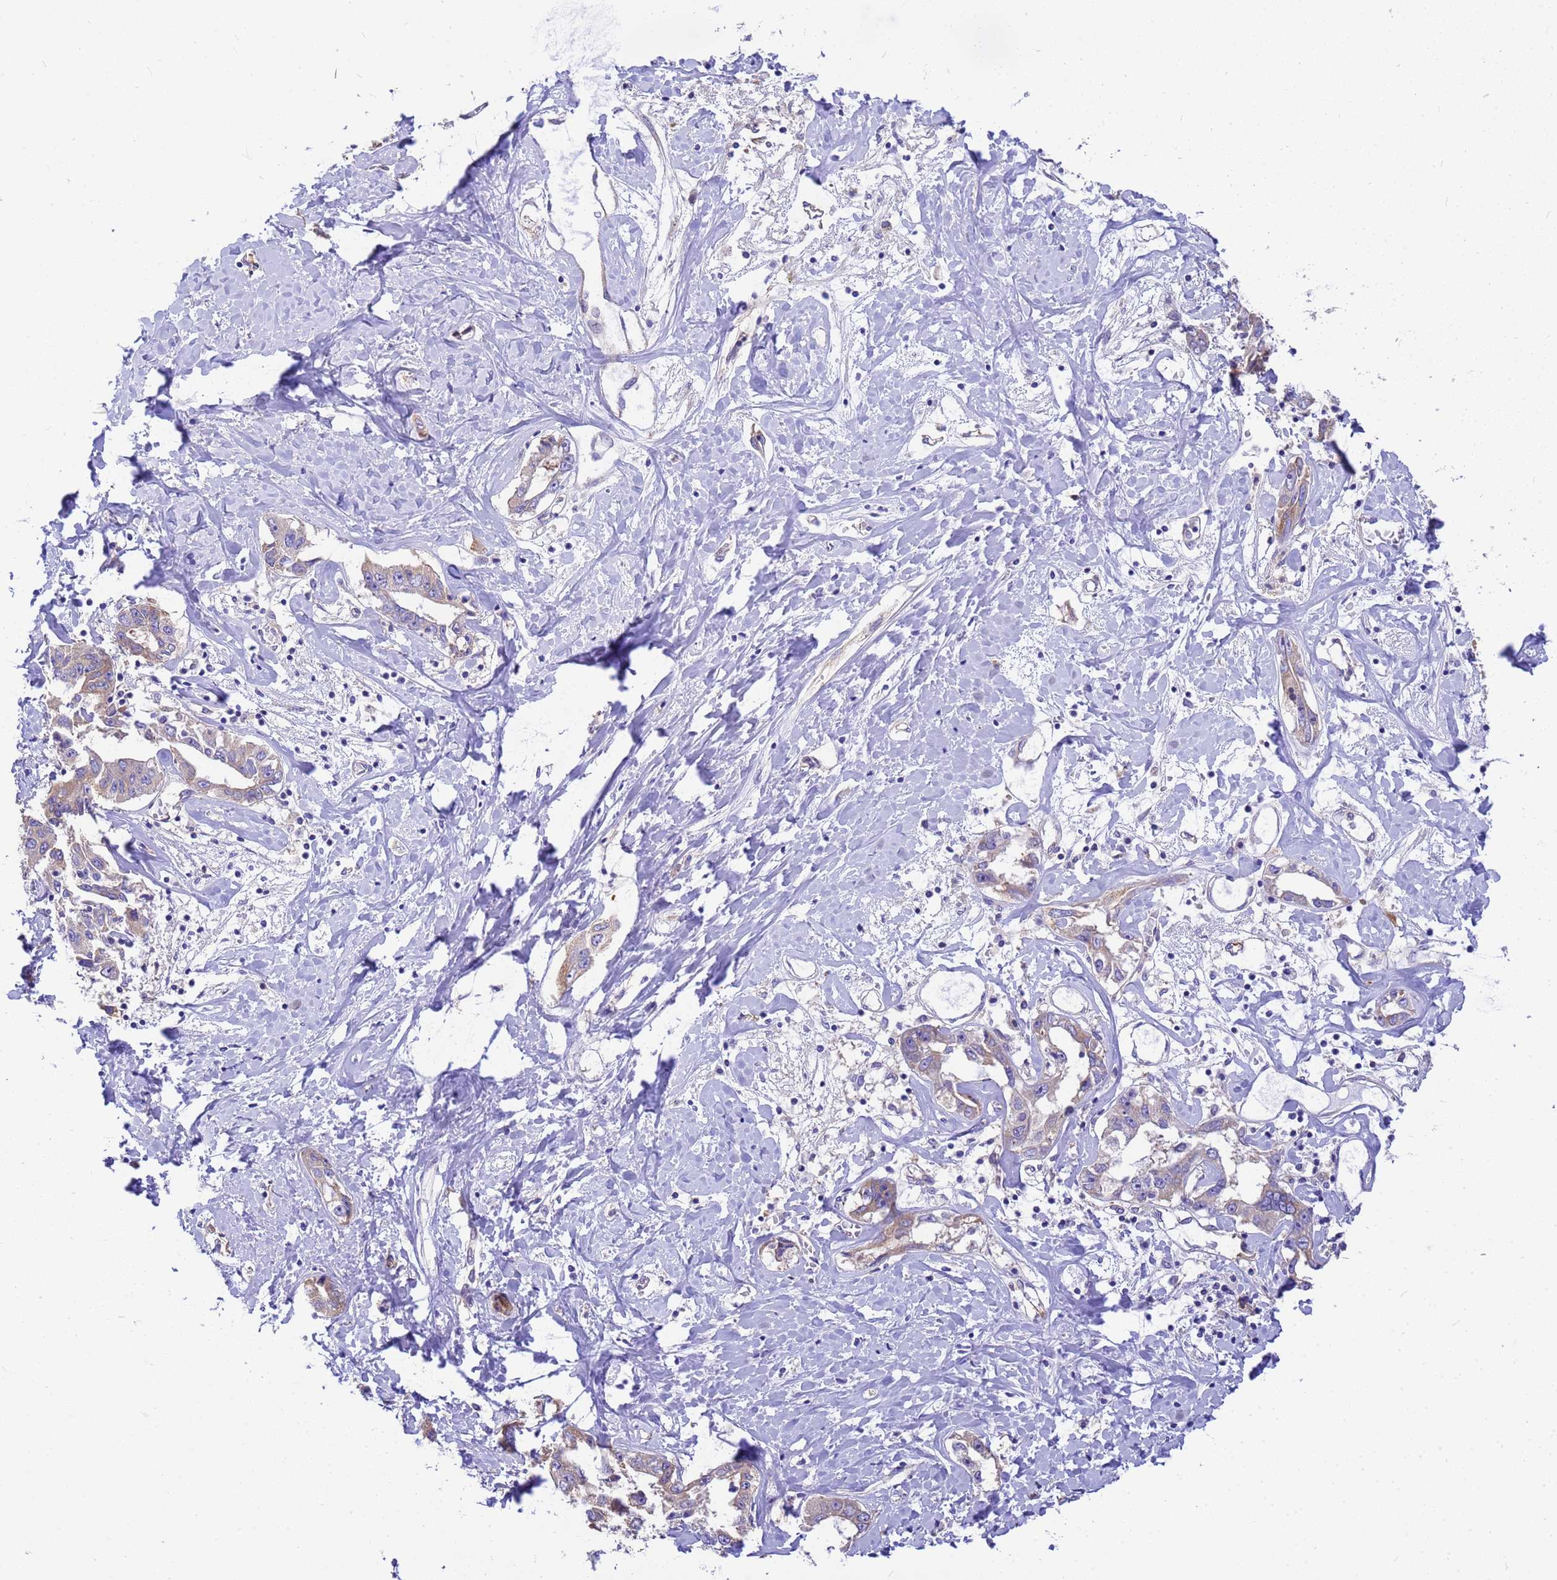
{"staining": {"intensity": "weak", "quantity": ">75%", "location": "cytoplasmic/membranous"}, "tissue": "liver cancer", "cell_type": "Tumor cells", "image_type": "cancer", "snomed": [{"axis": "morphology", "description": "Cholangiocarcinoma"}, {"axis": "topography", "description": "Liver"}], "caption": "A brown stain highlights weak cytoplasmic/membranous staining of a protein in liver cholangiocarcinoma tumor cells.", "gene": "TUBB1", "patient": {"sex": "male", "age": 59}}